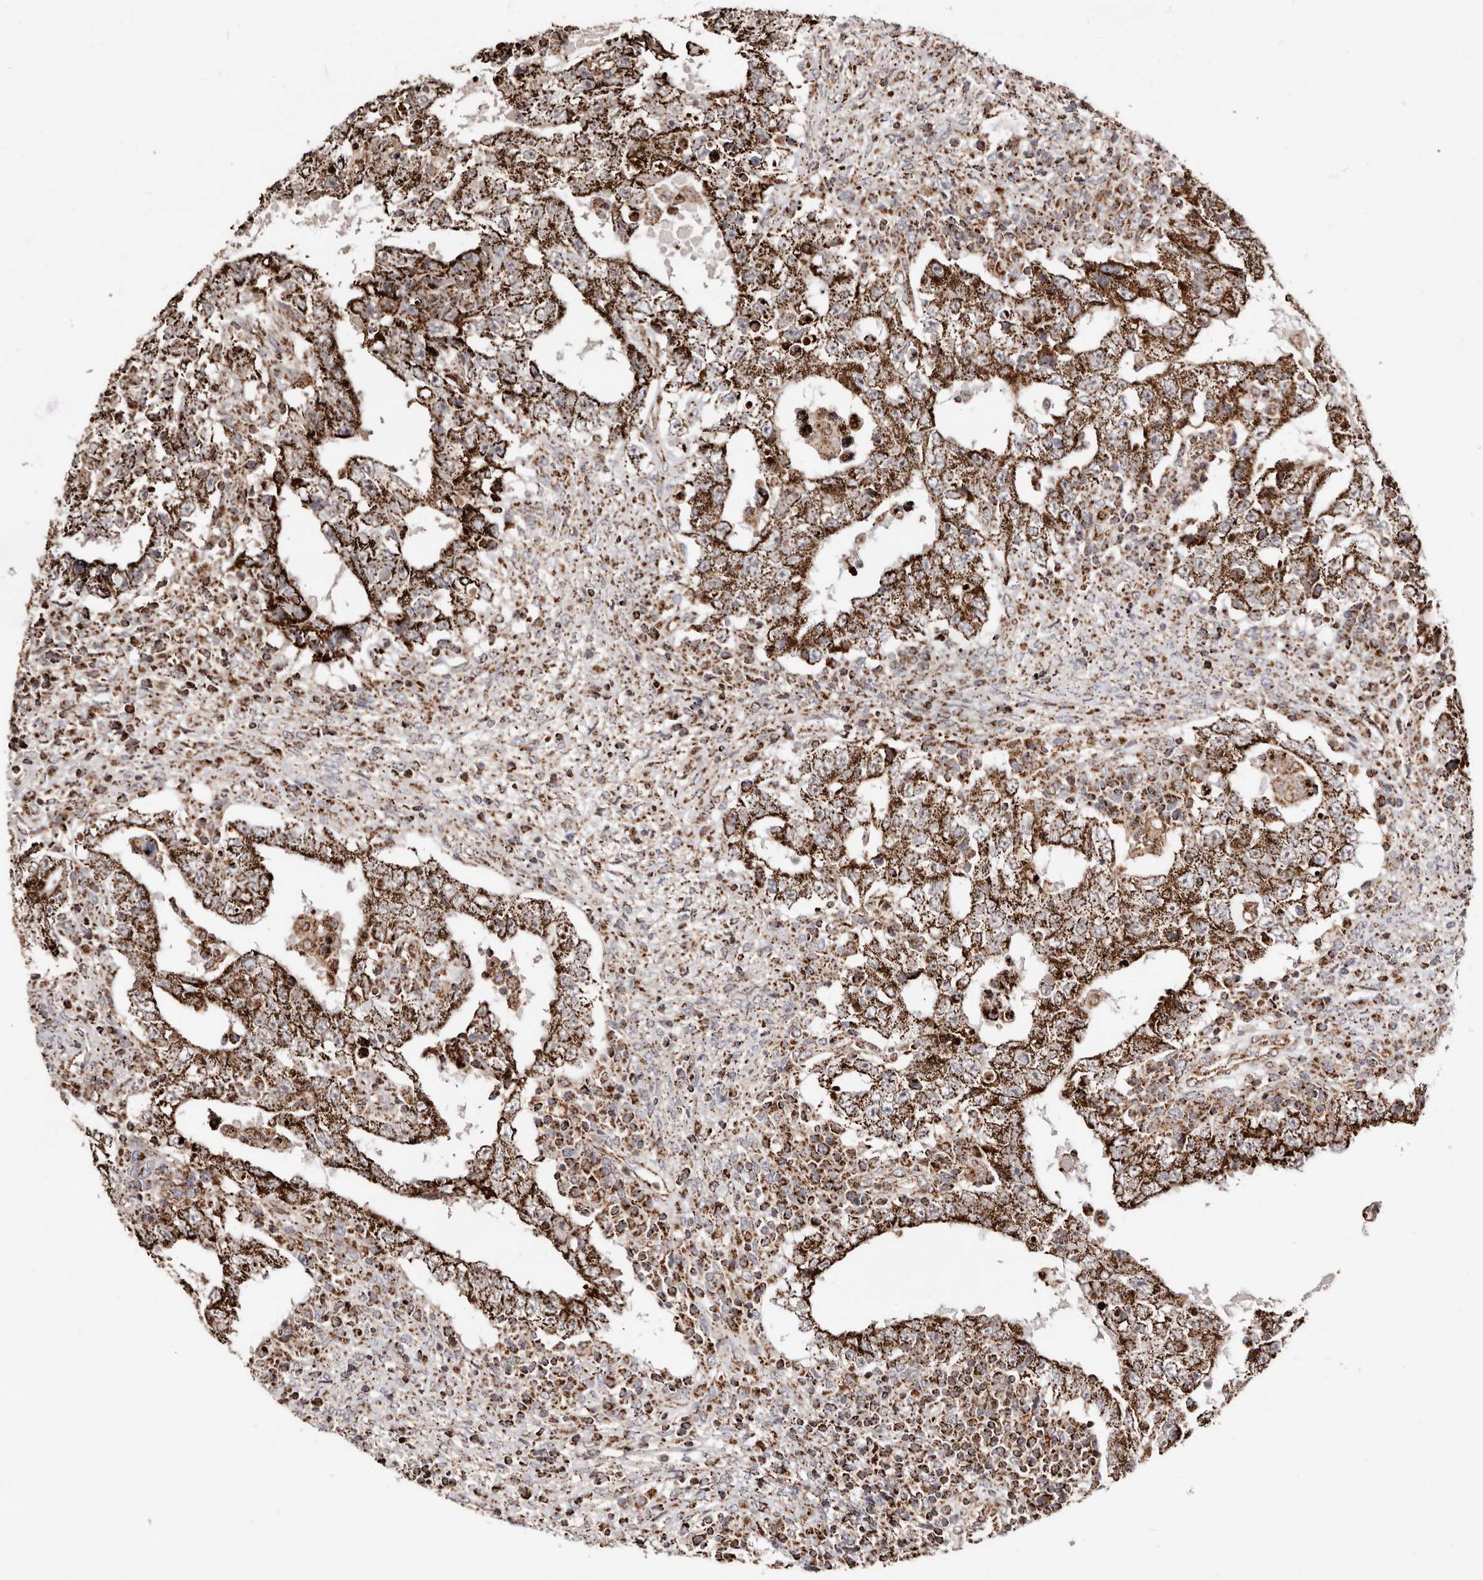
{"staining": {"intensity": "strong", "quantity": ">75%", "location": "cytoplasmic/membranous"}, "tissue": "testis cancer", "cell_type": "Tumor cells", "image_type": "cancer", "snomed": [{"axis": "morphology", "description": "Carcinoma, Embryonal, NOS"}, {"axis": "topography", "description": "Testis"}], "caption": "This micrograph demonstrates immunohistochemistry staining of testis cancer, with high strong cytoplasmic/membranous expression in approximately >75% of tumor cells.", "gene": "PRKACB", "patient": {"sex": "male", "age": 26}}